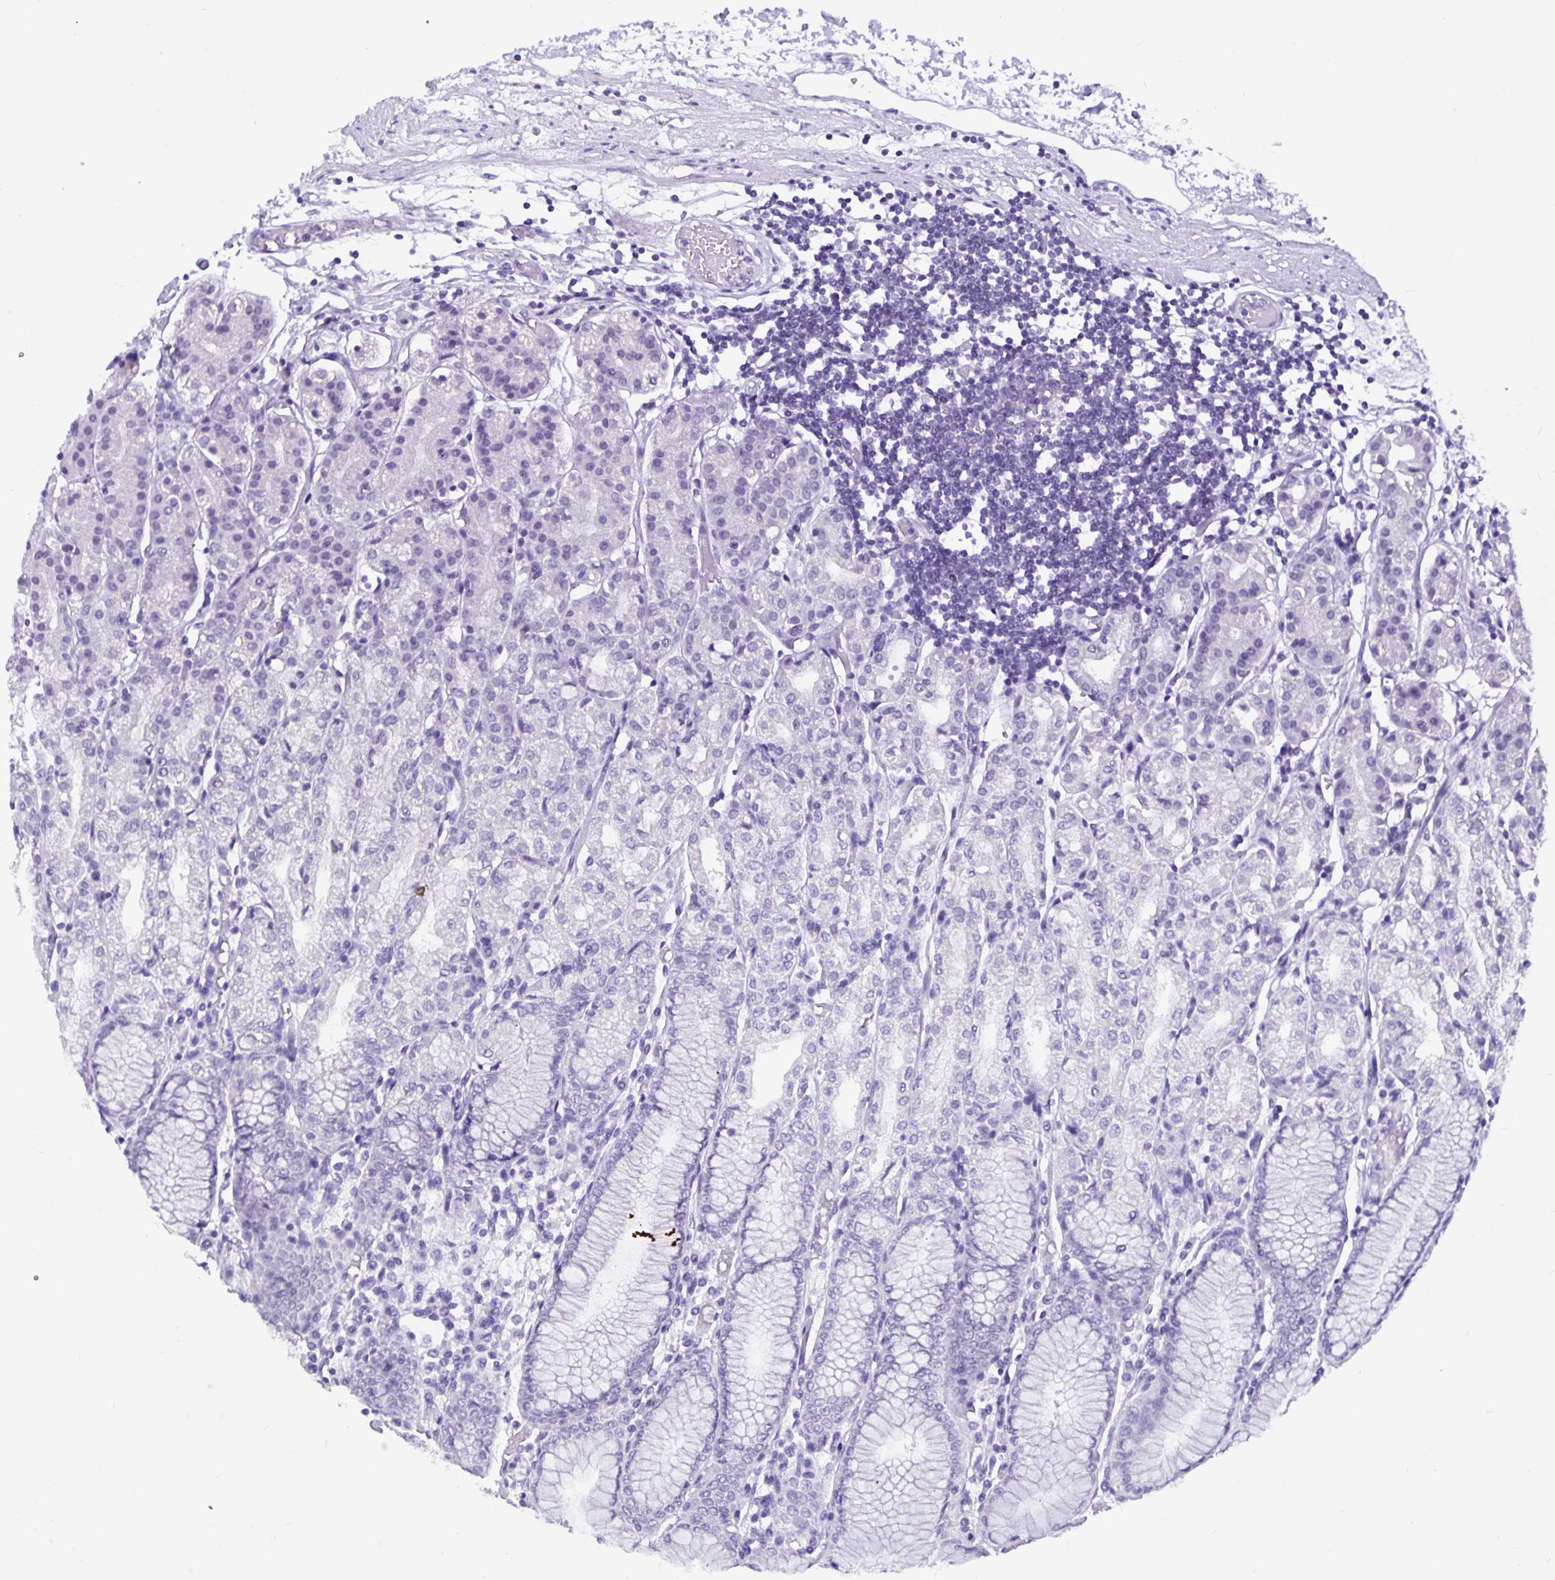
{"staining": {"intensity": "negative", "quantity": "none", "location": "none"}, "tissue": "stomach", "cell_type": "Glandular cells", "image_type": "normal", "snomed": [{"axis": "morphology", "description": "Normal tissue, NOS"}, {"axis": "topography", "description": "Stomach"}], "caption": "IHC histopathology image of benign stomach stained for a protein (brown), which displays no positivity in glandular cells.", "gene": "ODF3B", "patient": {"sex": "female", "age": 57}}